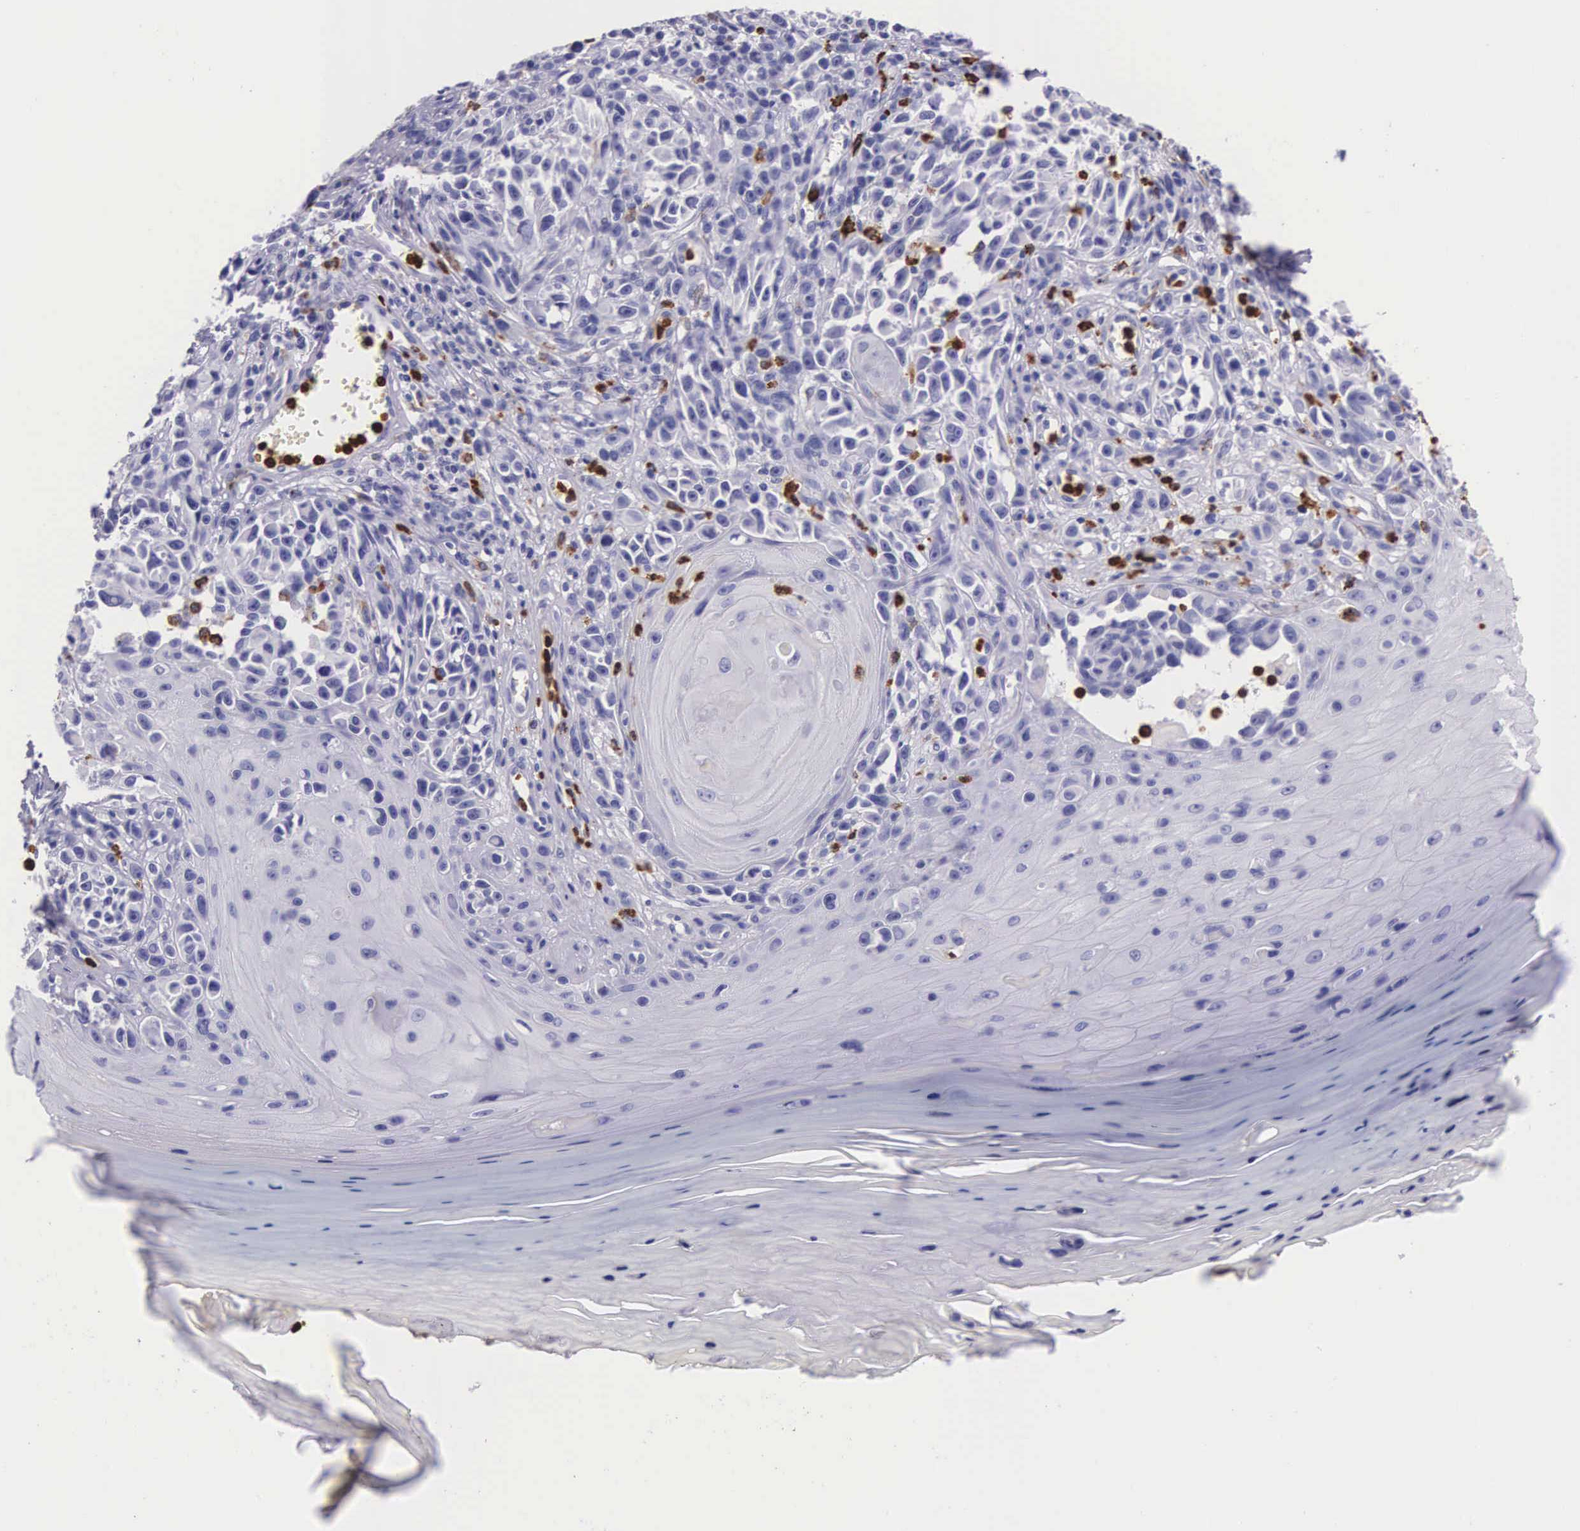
{"staining": {"intensity": "weak", "quantity": "<25%", "location": "cytoplasmic/membranous"}, "tissue": "melanoma", "cell_type": "Tumor cells", "image_type": "cancer", "snomed": [{"axis": "morphology", "description": "Malignant melanoma, NOS"}, {"axis": "topography", "description": "Skin"}], "caption": "Malignant melanoma was stained to show a protein in brown. There is no significant staining in tumor cells.", "gene": "FCN1", "patient": {"sex": "female", "age": 82}}